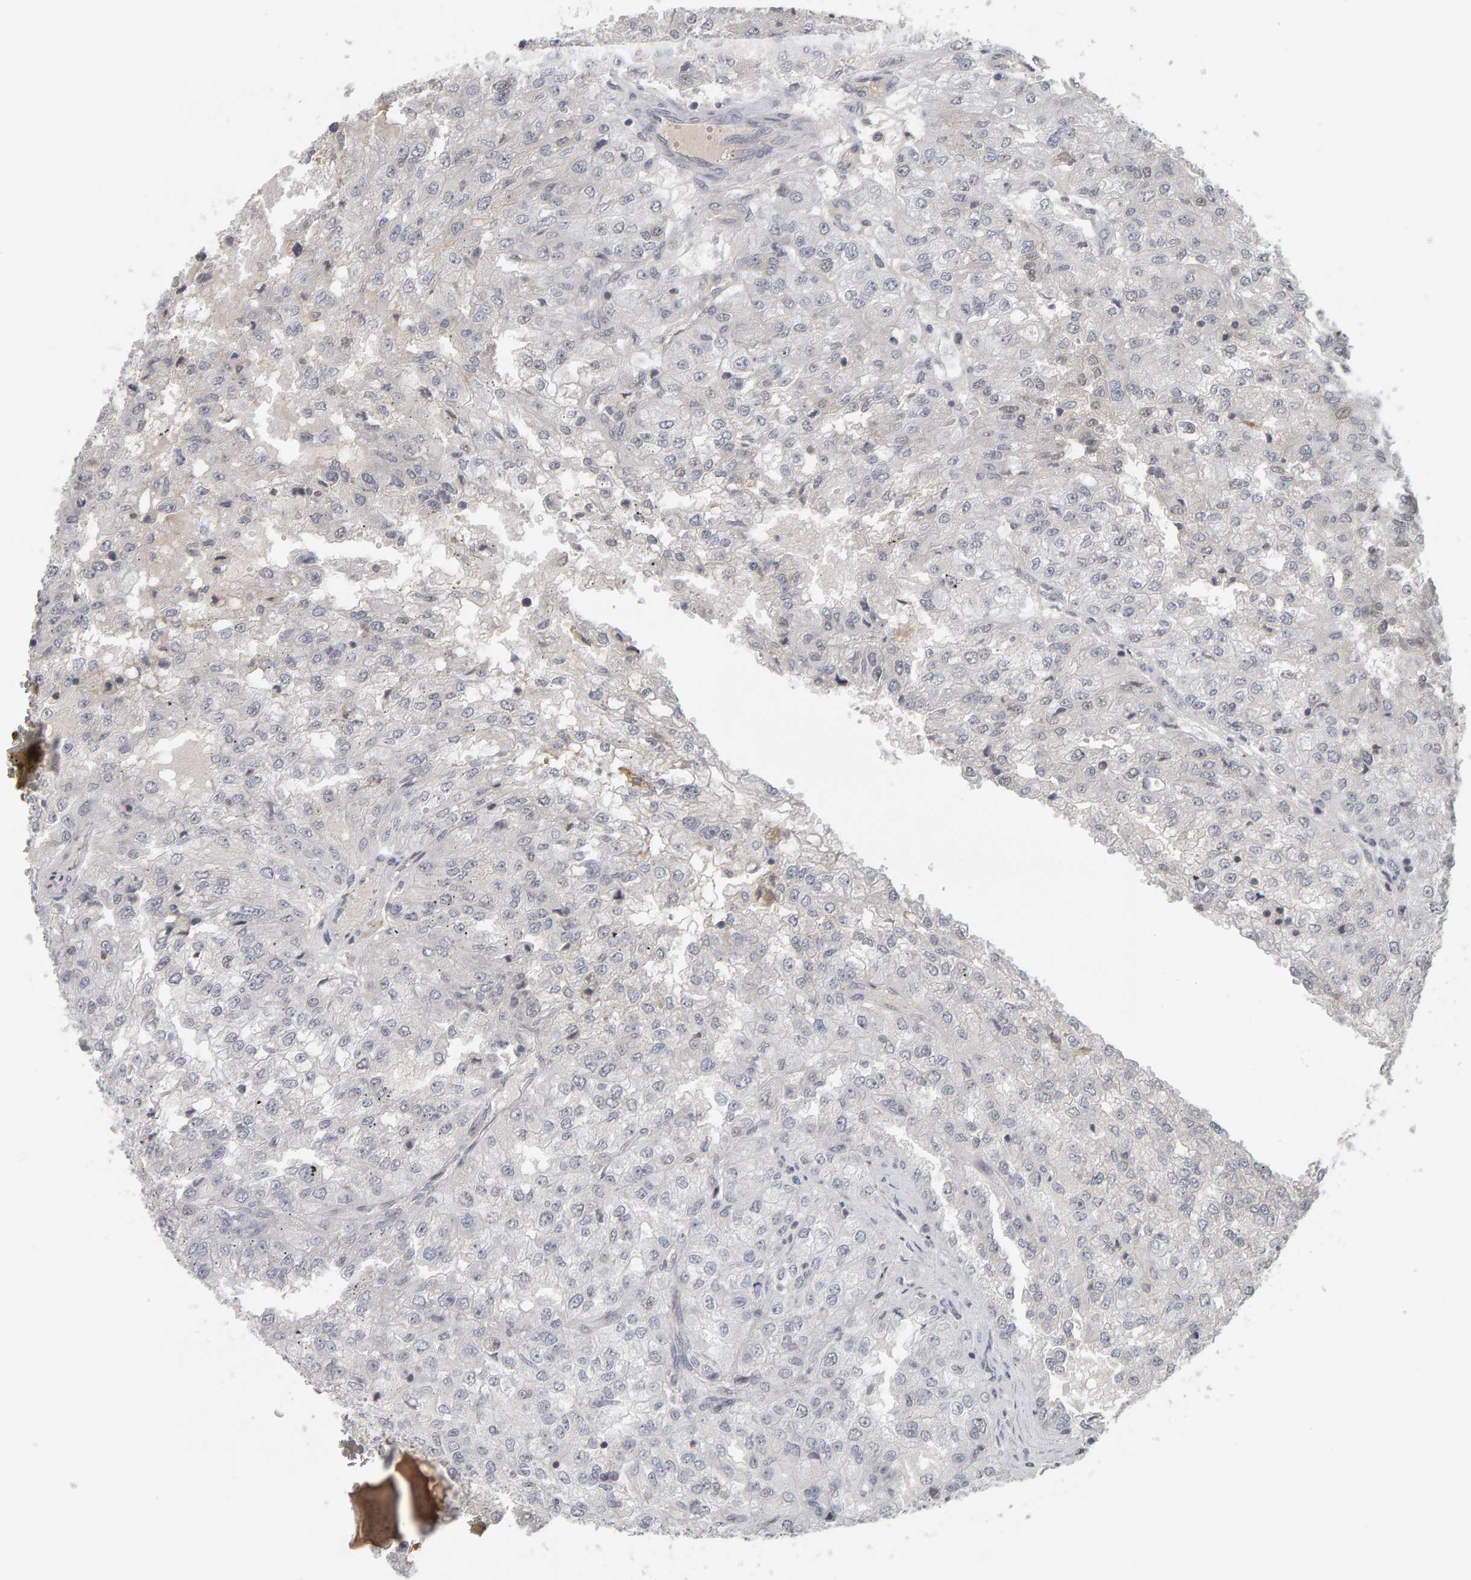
{"staining": {"intensity": "negative", "quantity": "none", "location": "none"}, "tissue": "renal cancer", "cell_type": "Tumor cells", "image_type": "cancer", "snomed": [{"axis": "morphology", "description": "Adenocarcinoma, NOS"}, {"axis": "topography", "description": "Kidney"}], "caption": "Immunohistochemical staining of adenocarcinoma (renal) demonstrates no significant staining in tumor cells.", "gene": "TEFM", "patient": {"sex": "female", "age": 54}}